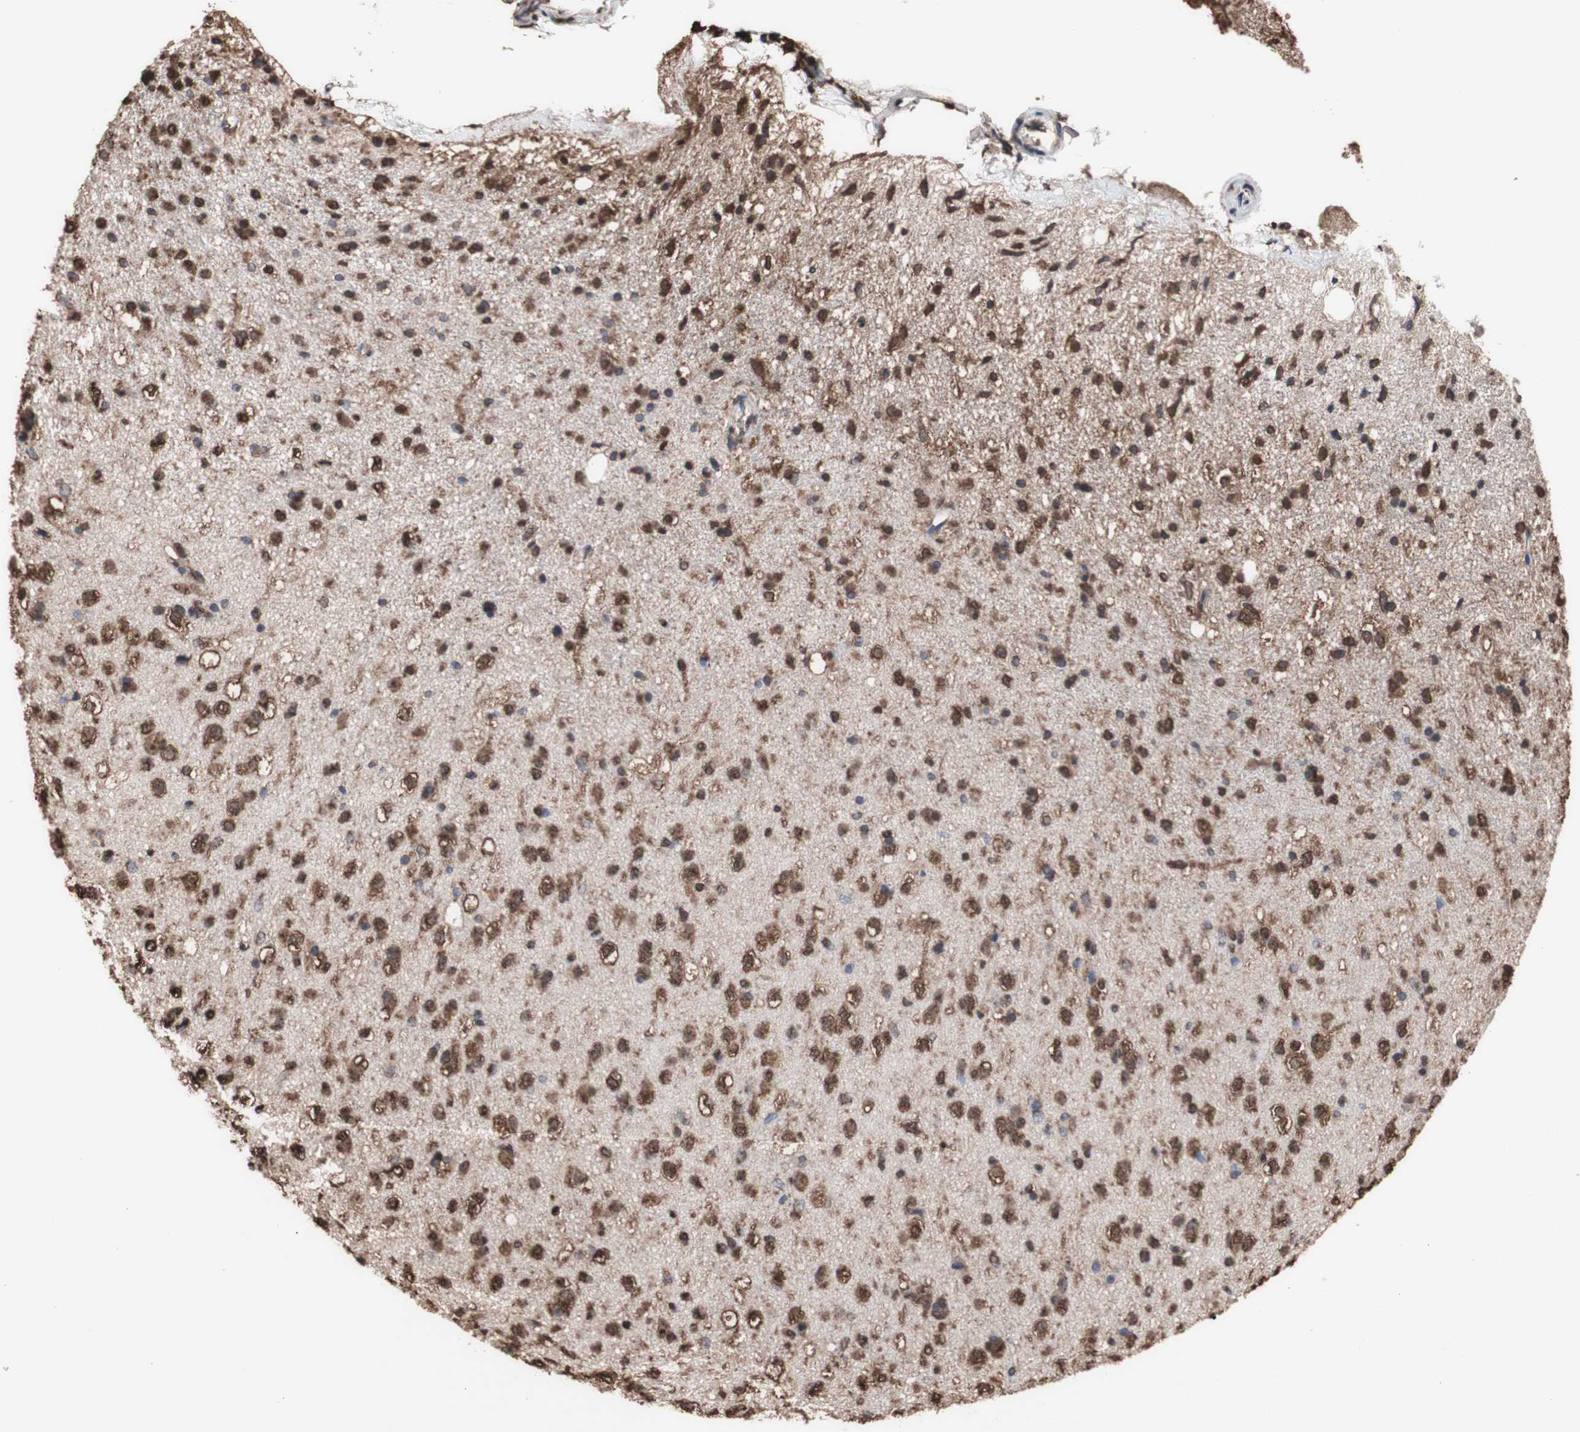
{"staining": {"intensity": "strong", "quantity": ">75%", "location": "cytoplasmic/membranous,nuclear"}, "tissue": "glioma", "cell_type": "Tumor cells", "image_type": "cancer", "snomed": [{"axis": "morphology", "description": "Glioma, malignant, Low grade"}, {"axis": "topography", "description": "Brain"}], "caption": "There is high levels of strong cytoplasmic/membranous and nuclear expression in tumor cells of malignant low-grade glioma, as demonstrated by immunohistochemical staining (brown color).", "gene": "PIDD1", "patient": {"sex": "male", "age": 77}}